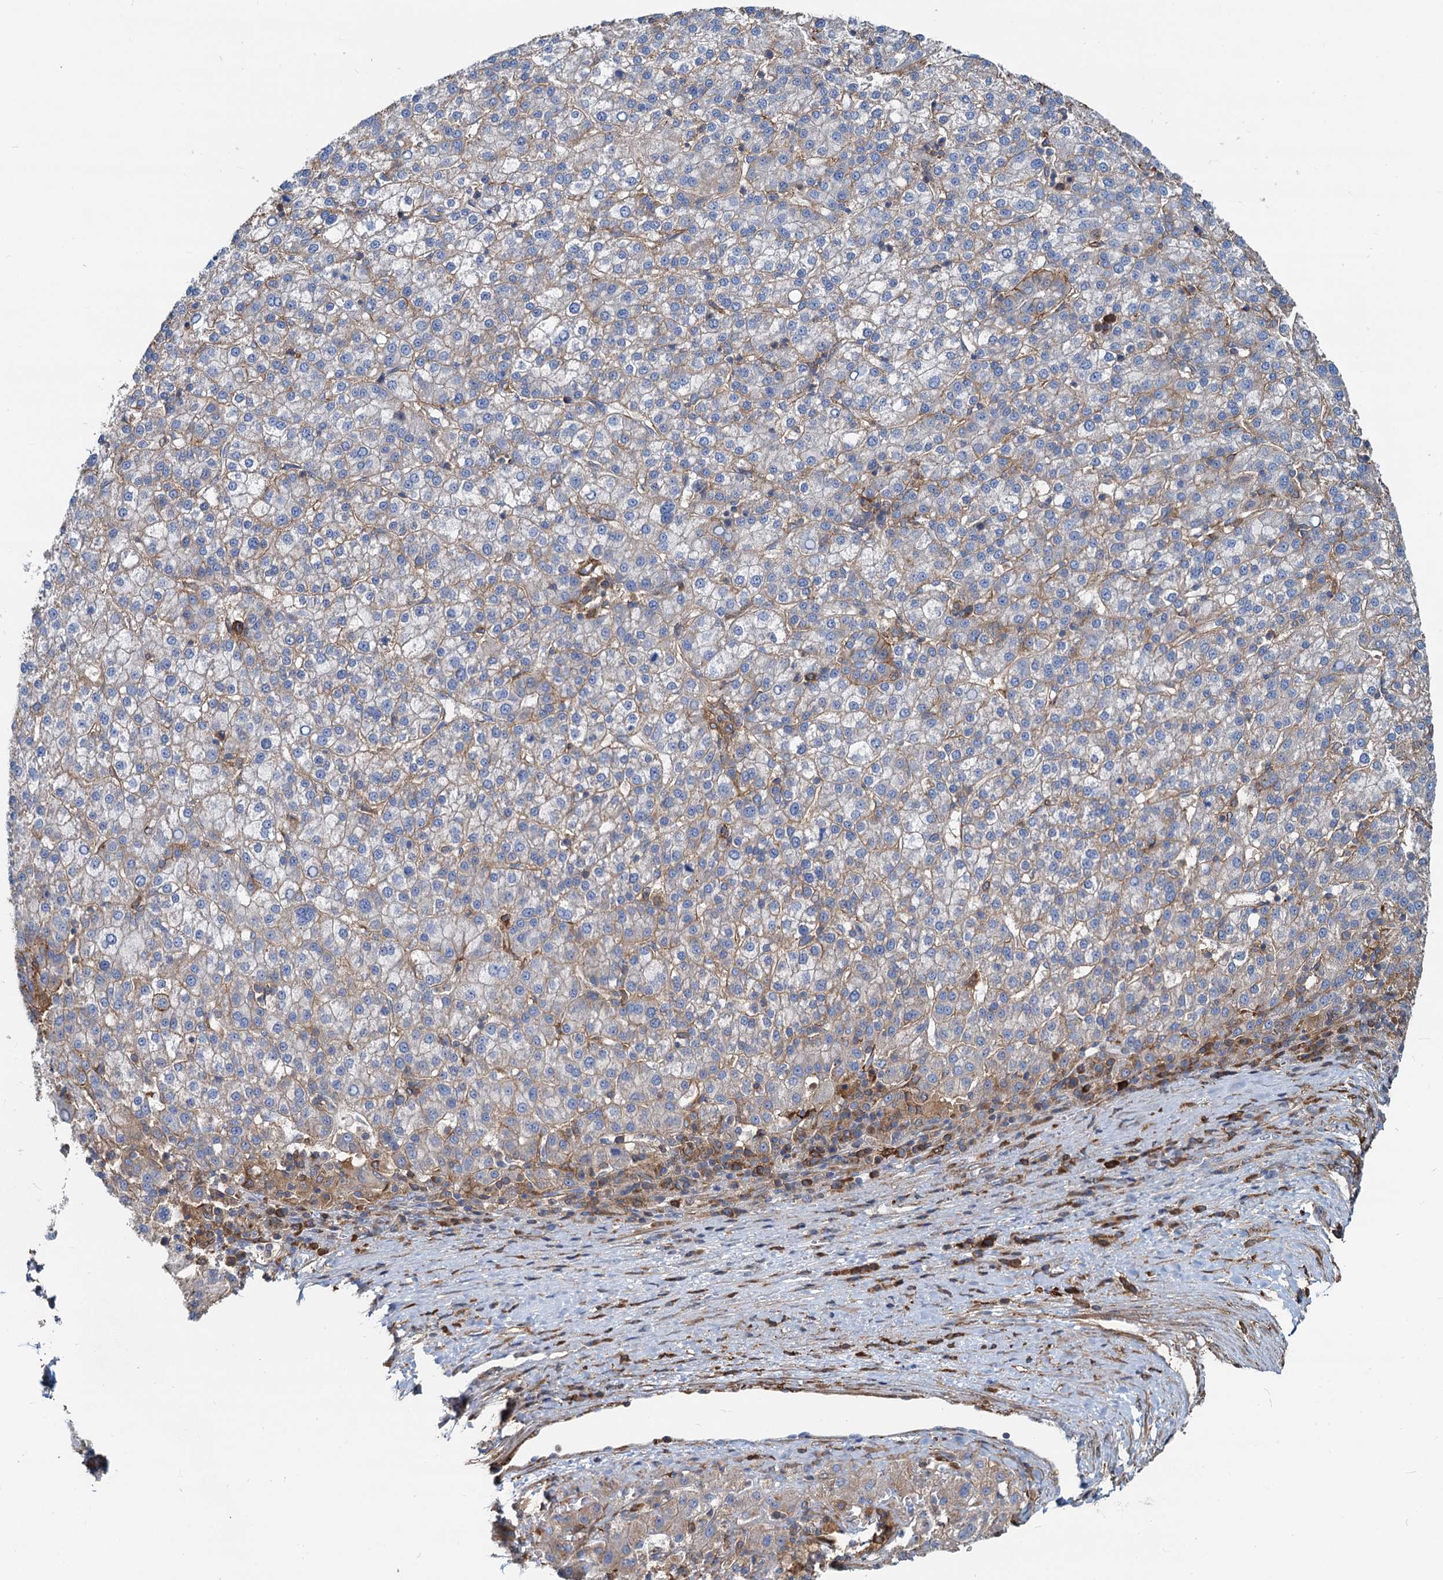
{"staining": {"intensity": "weak", "quantity": "<25%", "location": "cytoplasmic/membranous"}, "tissue": "liver cancer", "cell_type": "Tumor cells", "image_type": "cancer", "snomed": [{"axis": "morphology", "description": "Carcinoma, Hepatocellular, NOS"}, {"axis": "topography", "description": "Liver"}], "caption": "The image displays no staining of tumor cells in liver hepatocellular carcinoma. (DAB immunohistochemistry visualized using brightfield microscopy, high magnification).", "gene": "LNX2", "patient": {"sex": "female", "age": 58}}